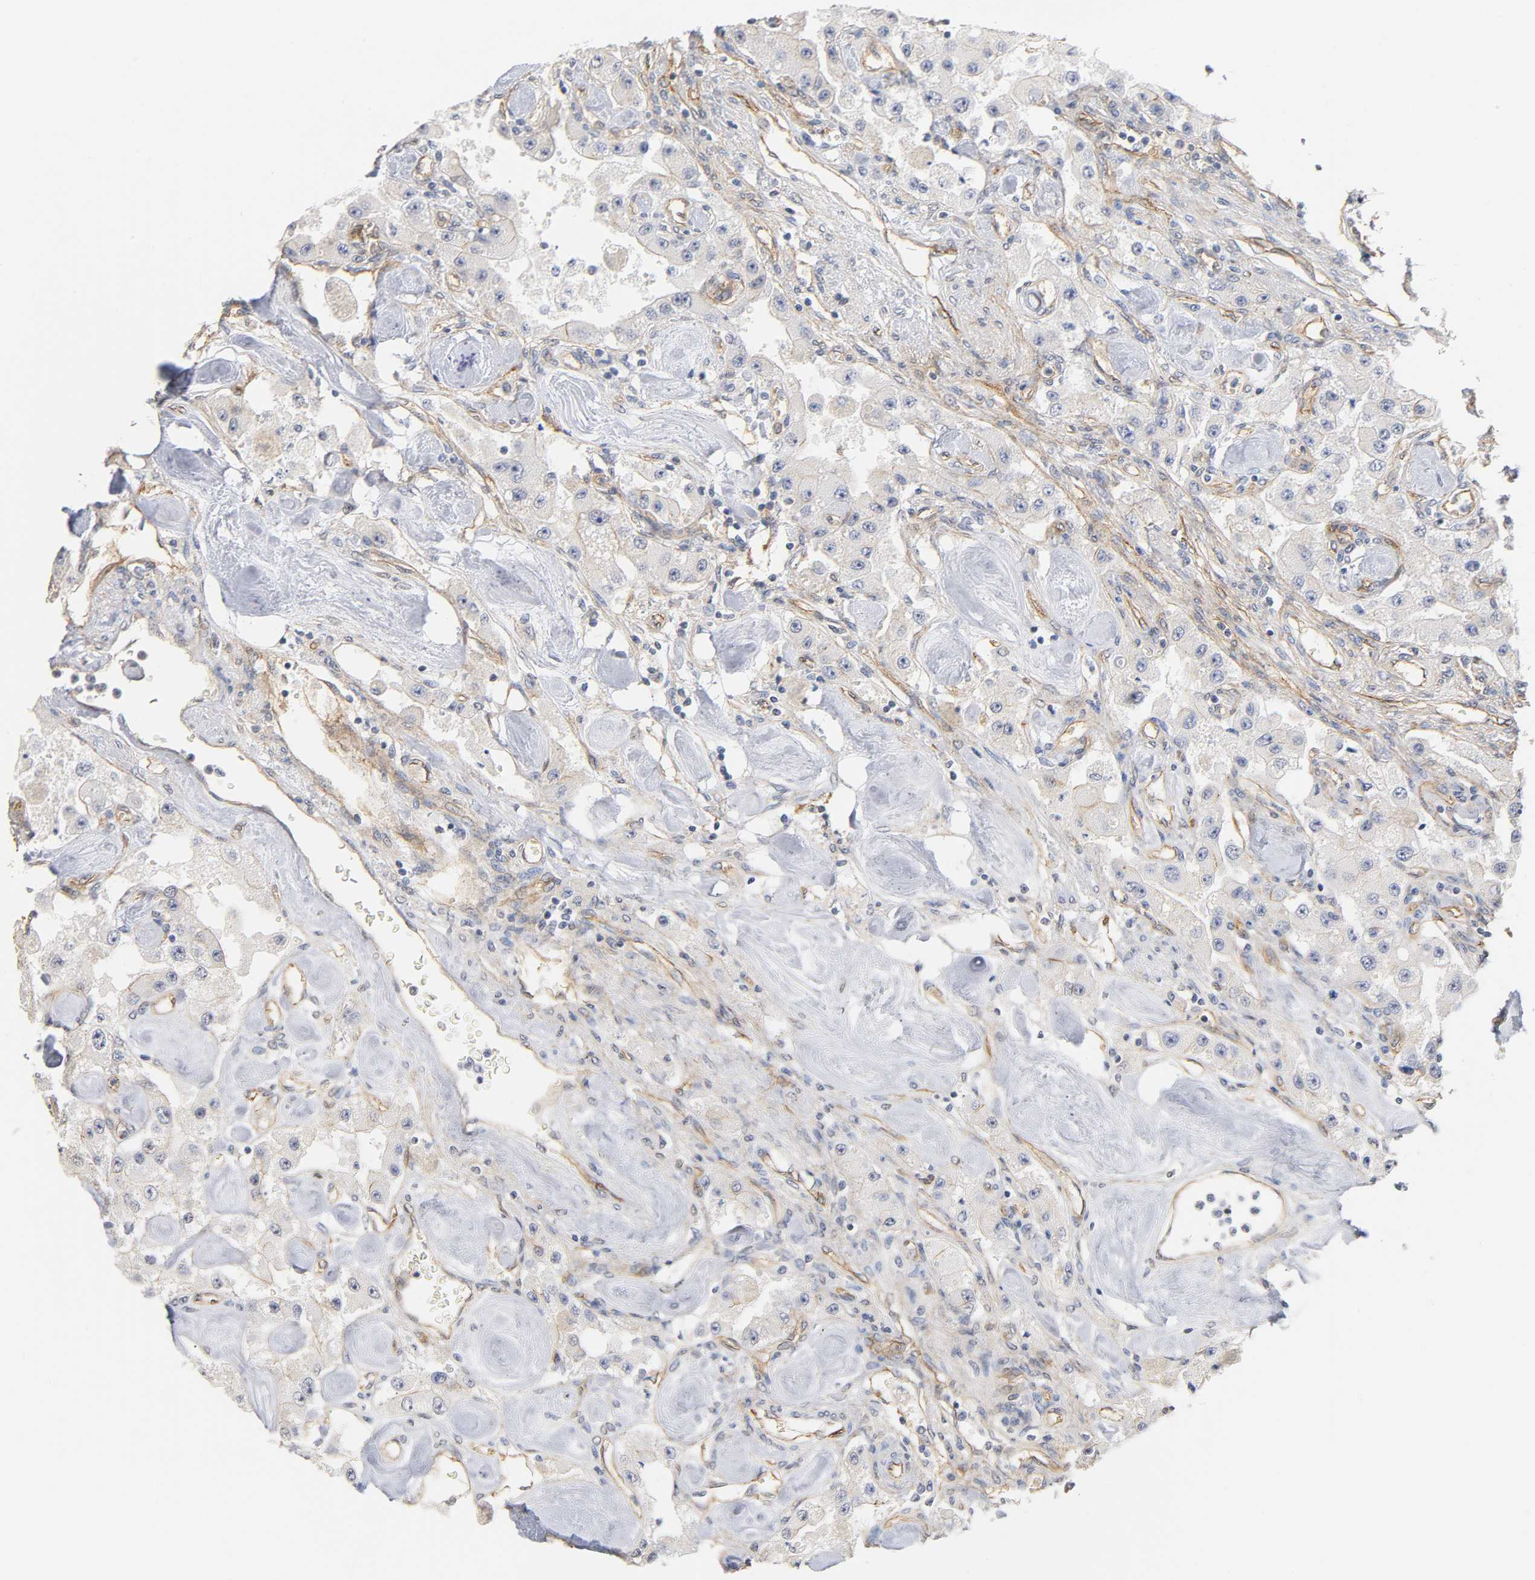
{"staining": {"intensity": "weak", "quantity": "25%-75%", "location": "cytoplasmic/membranous"}, "tissue": "carcinoid", "cell_type": "Tumor cells", "image_type": "cancer", "snomed": [{"axis": "morphology", "description": "Carcinoid, malignant, NOS"}, {"axis": "topography", "description": "Pancreas"}], "caption": "IHC (DAB (3,3'-diaminobenzidine)) staining of malignant carcinoid demonstrates weak cytoplasmic/membranous protein positivity in about 25%-75% of tumor cells.", "gene": "SPTAN1", "patient": {"sex": "male", "age": 41}}